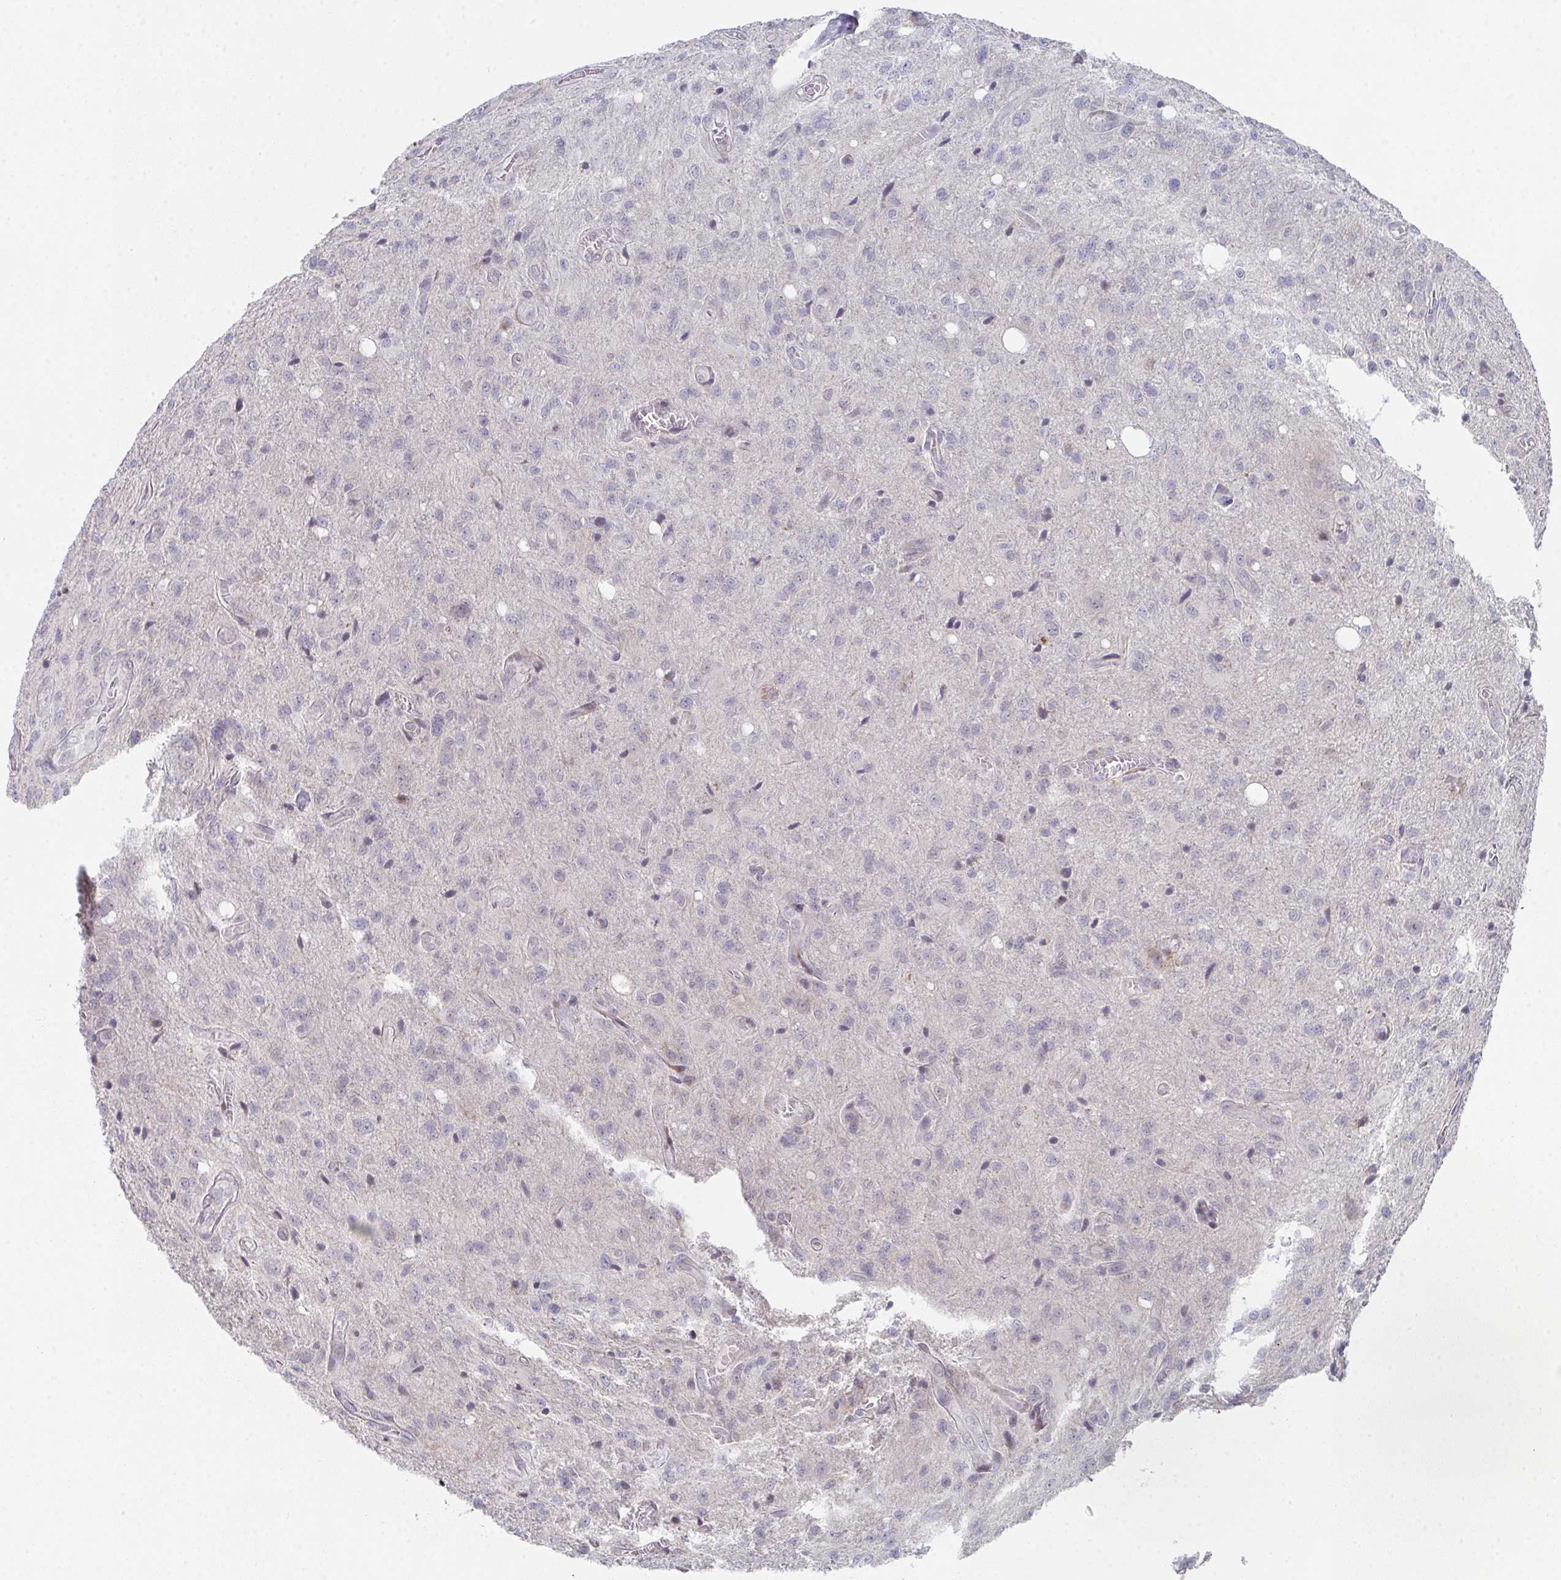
{"staining": {"intensity": "negative", "quantity": "none", "location": "none"}, "tissue": "glioma", "cell_type": "Tumor cells", "image_type": "cancer", "snomed": [{"axis": "morphology", "description": "Glioma, malignant, Low grade"}, {"axis": "topography", "description": "Brain"}], "caption": "The histopathology image shows no staining of tumor cells in low-grade glioma (malignant). (DAB (3,3'-diaminobenzidine) IHC, high magnification).", "gene": "VWDE", "patient": {"sex": "male", "age": 66}}